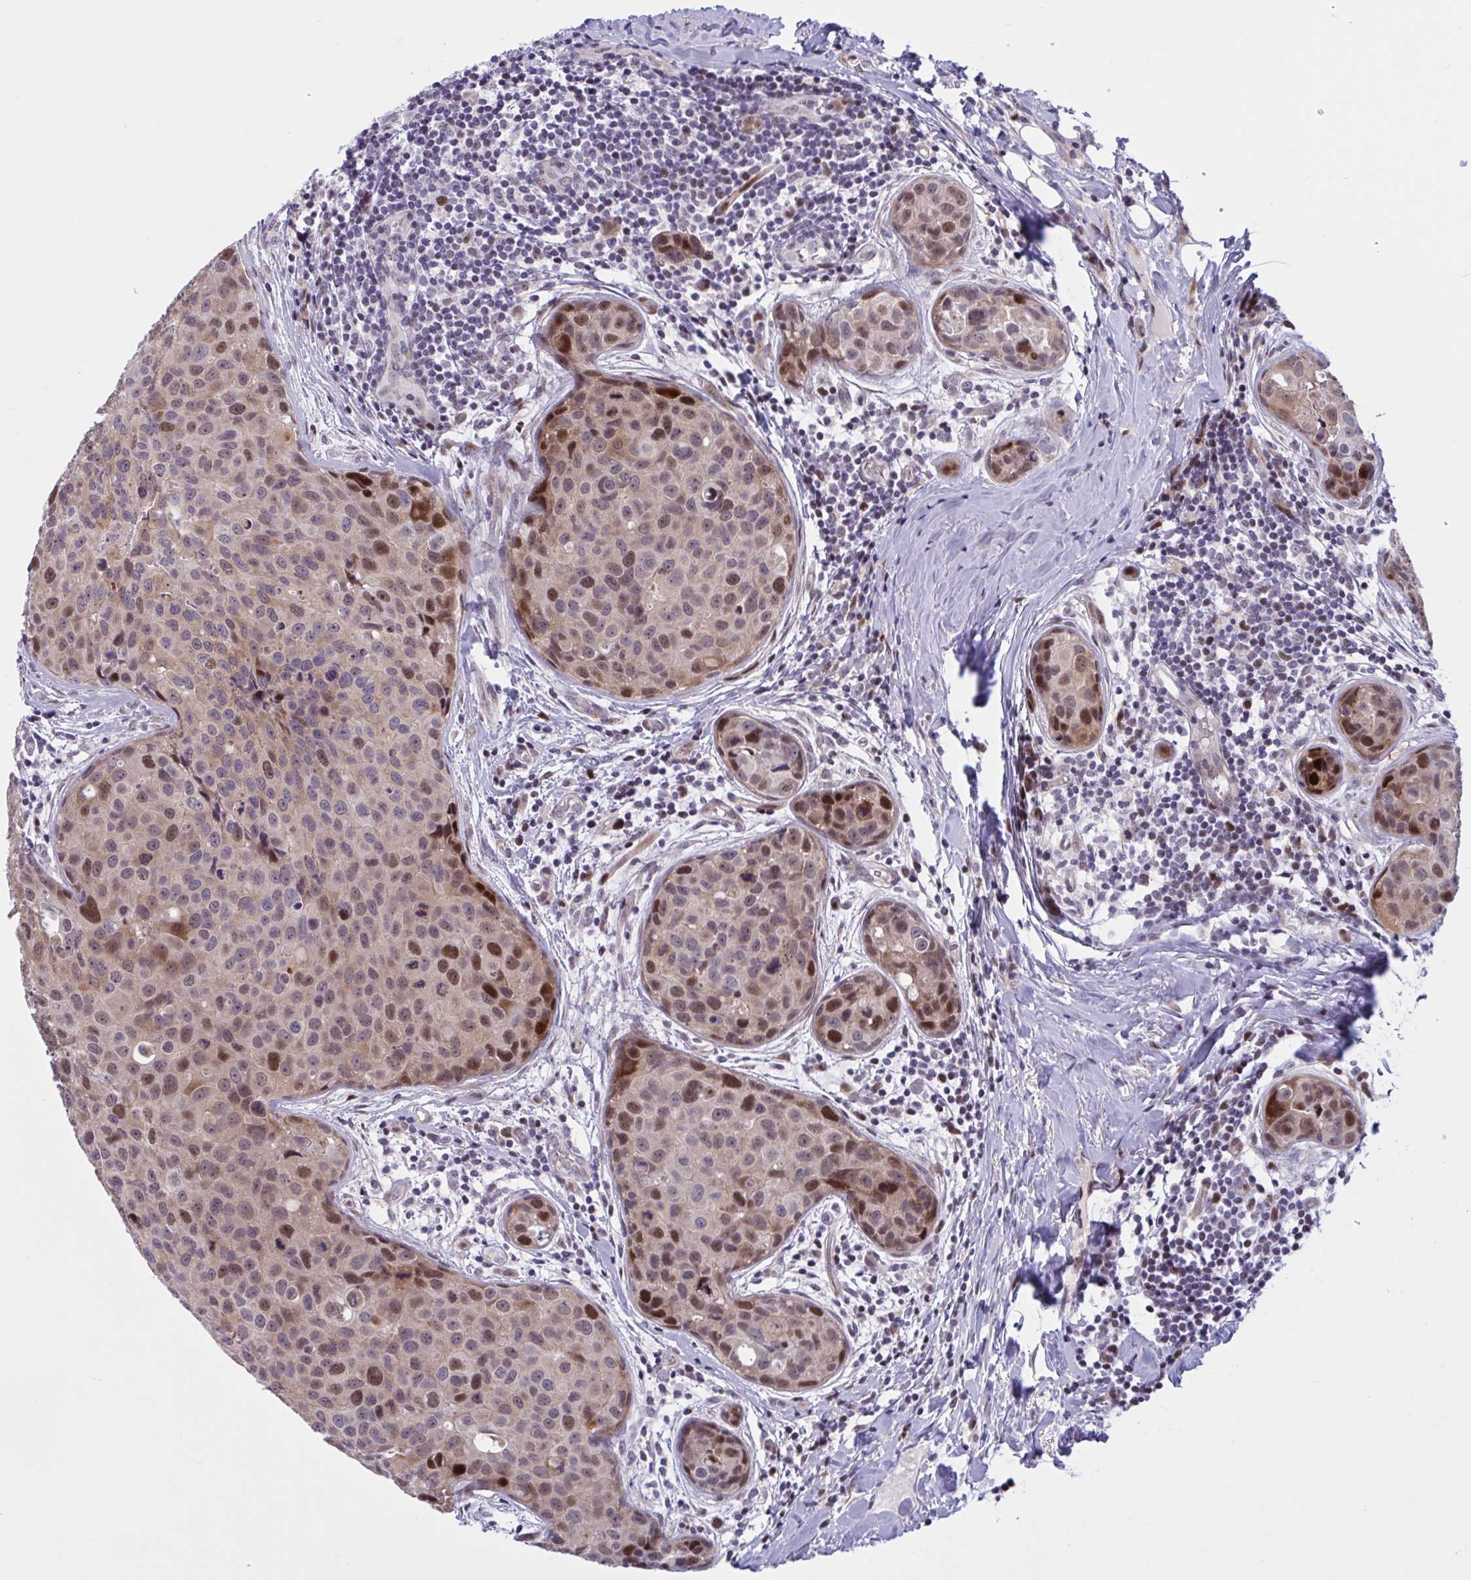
{"staining": {"intensity": "moderate", "quantity": "25%-75%", "location": "nuclear"}, "tissue": "breast cancer", "cell_type": "Tumor cells", "image_type": "cancer", "snomed": [{"axis": "morphology", "description": "Duct carcinoma"}, {"axis": "topography", "description": "Breast"}], "caption": "Immunohistochemistry (IHC) of human breast cancer (invasive ductal carcinoma) exhibits medium levels of moderate nuclear positivity in about 25%-75% of tumor cells.", "gene": "RBL1", "patient": {"sex": "female", "age": 24}}